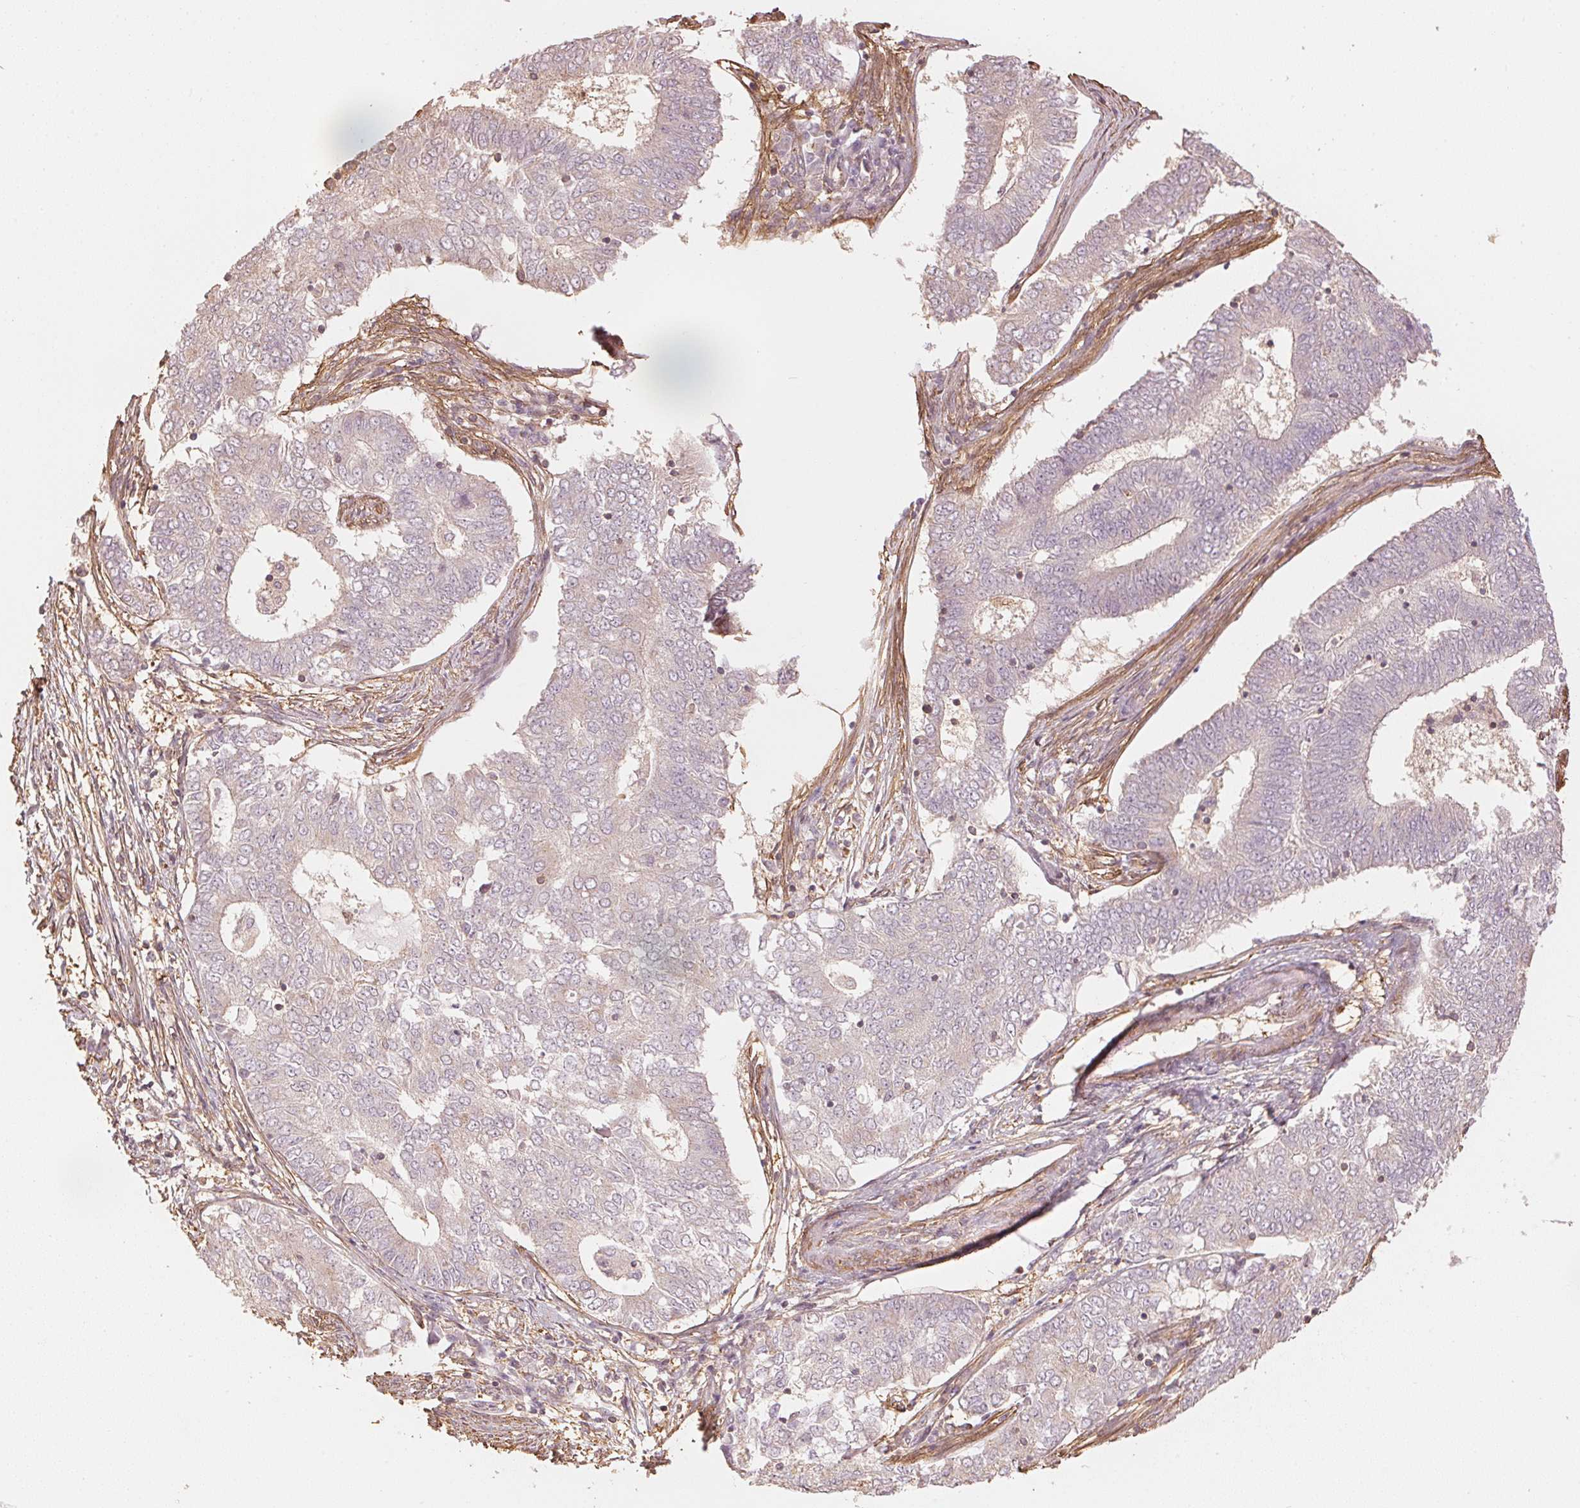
{"staining": {"intensity": "weak", "quantity": "<25%", "location": "cytoplasmic/membranous"}, "tissue": "endometrial cancer", "cell_type": "Tumor cells", "image_type": "cancer", "snomed": [{"axis": "morphology", "description": "Adenocarcinoma, NOS"}, {"axis": "topography", "description": "Endometrium"}], "caption": "Tumor cells show no significant positivity in endometrial cancer.", "gene": "QDPR", "patient": {"sex": "female", "age": 62}}